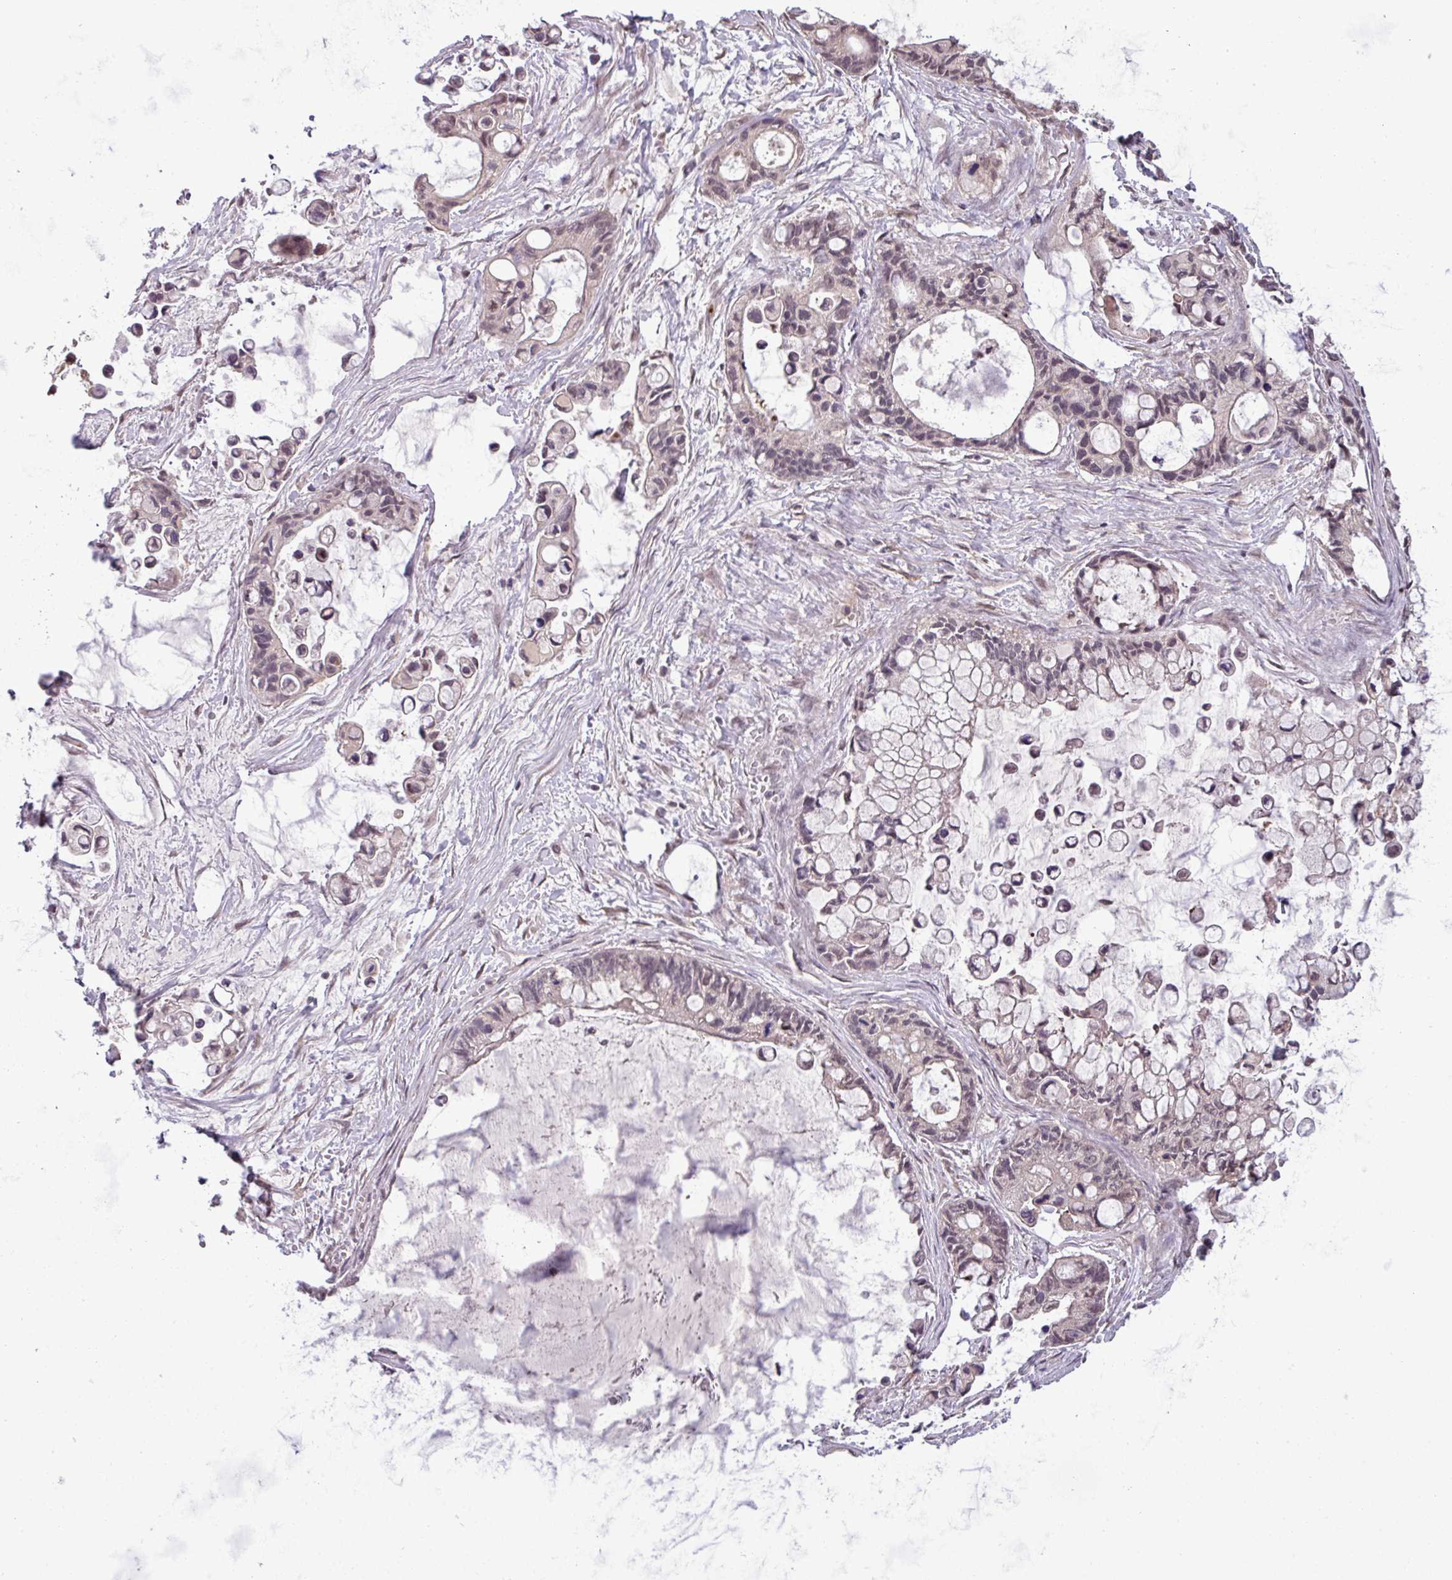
{"staining": {"intensity": "weak", "quantity": "25%-75%", "location": "cytoplasmic/membranous,nuclear"}, "tissue": "ovarian cancer", "cell_type": "Tumor cells", "image_type": "cancer", "snomed": [{"axis": "morphology", "description": "Cystadenocarcinoma, mucinous, NOS"}, {"axis": "topography", "description": "Ovary"}], "caption": "An immunohistochemistry (IHC) histopathology image of tumor tissue is shown. Protein staining in brown labels weak cytoplasmic/membranous and nuclear positivity in ovarian cancer (mucinous cystadenocarcinoma) within tumor cells.", "gene": "NOB1", "patient": {"sex": "female", "age": 63}}